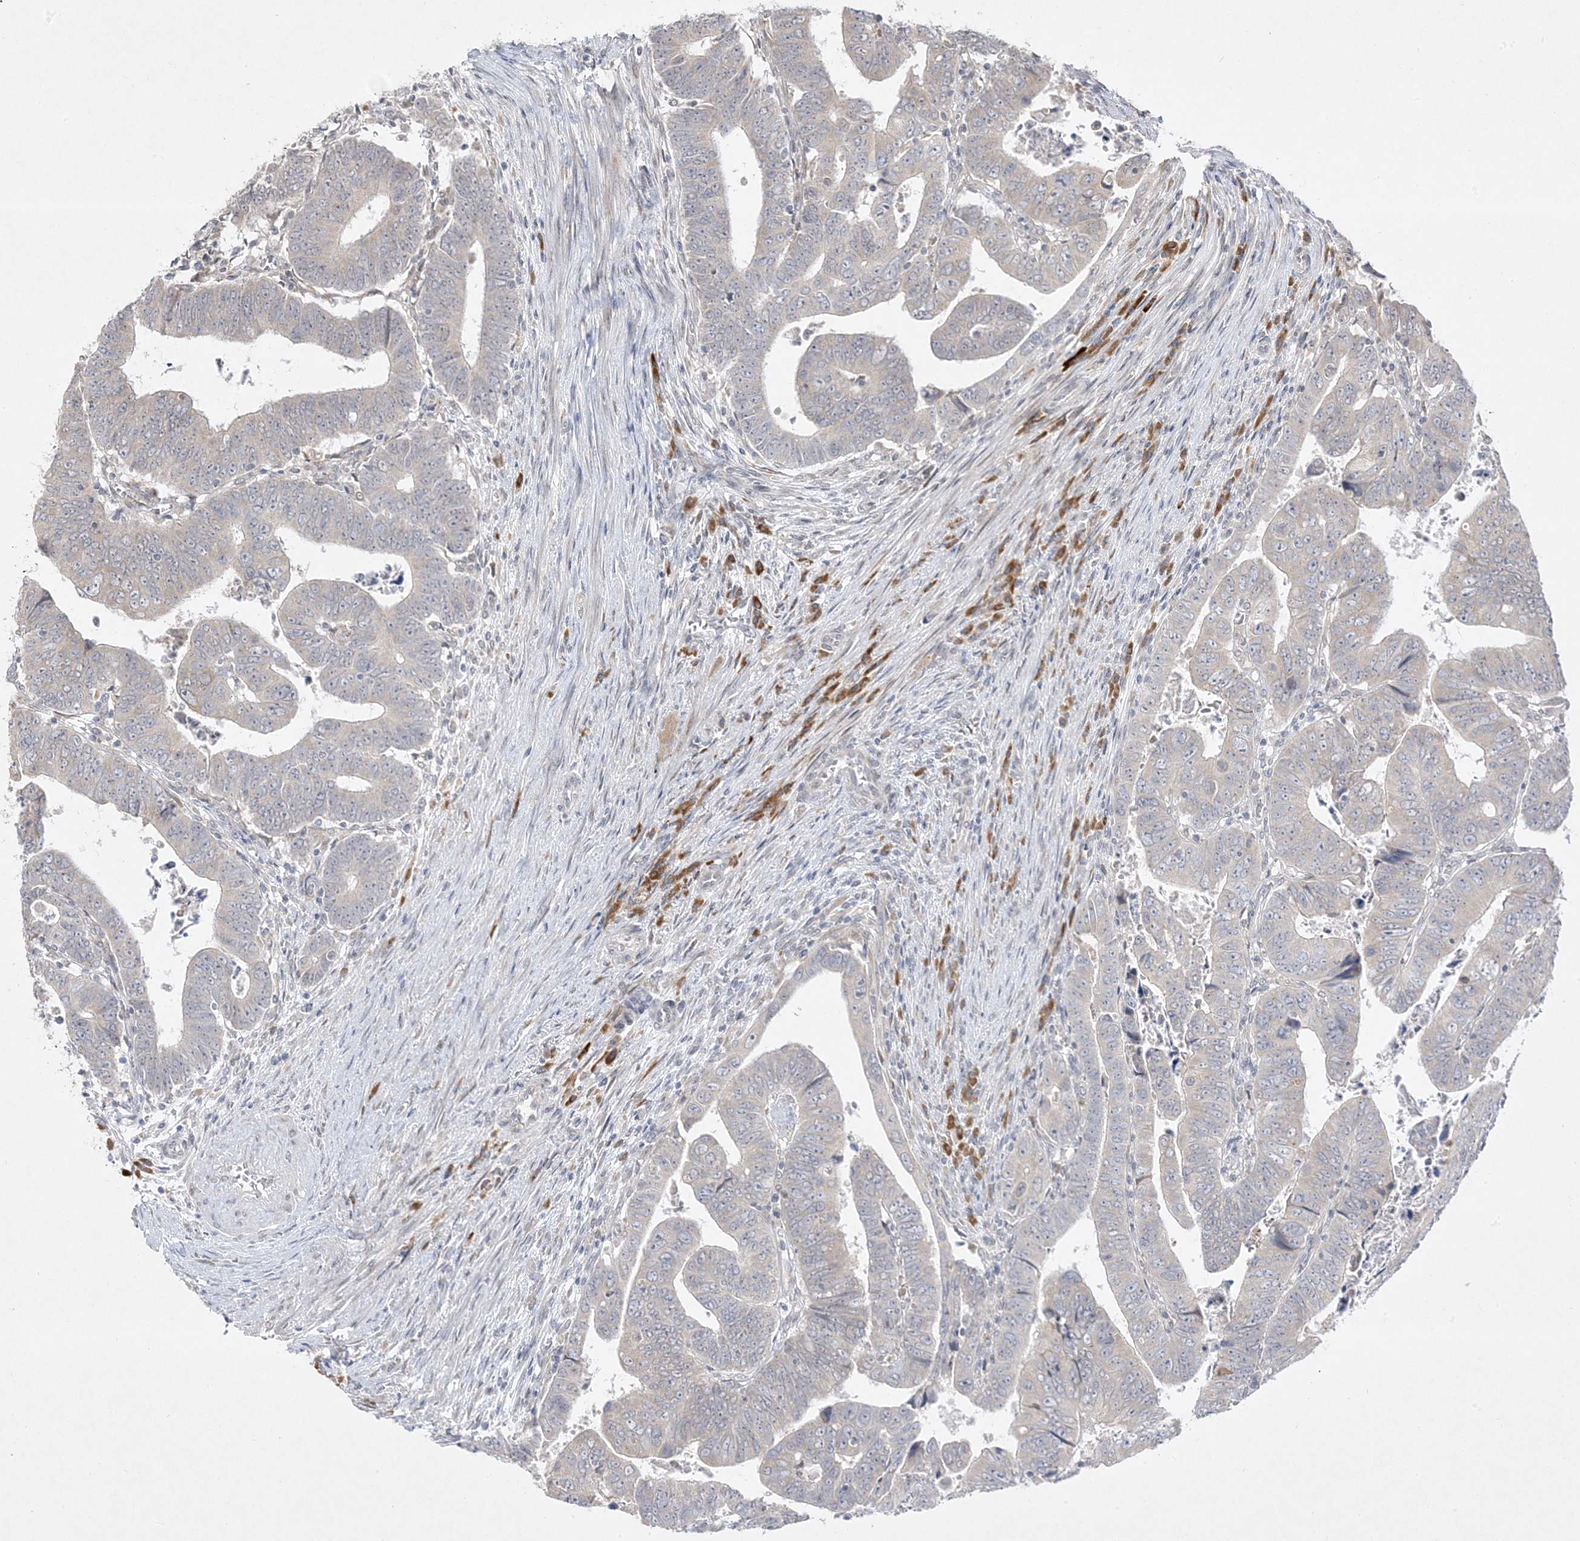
{"staining": {"intensity": "negative", "quantity": "none", "location": "none"}, "tissue": "colorectal cancer", "cell_type": "Tumor cells", "image_type": "cancer", "snomed": [{"axis": "morphology", "description": "Normal tissue, NOS"}, {"axis": "morphology", "description": "Adenocarcinoma, NOS"}, {"axis": "topography", "description": "Rectum"}], "caption": "The image exhibits no staining of tumor cells in colorectal cancer.", "gene": "C2CD2", "patient": {"sex": "female", "age": 65}}